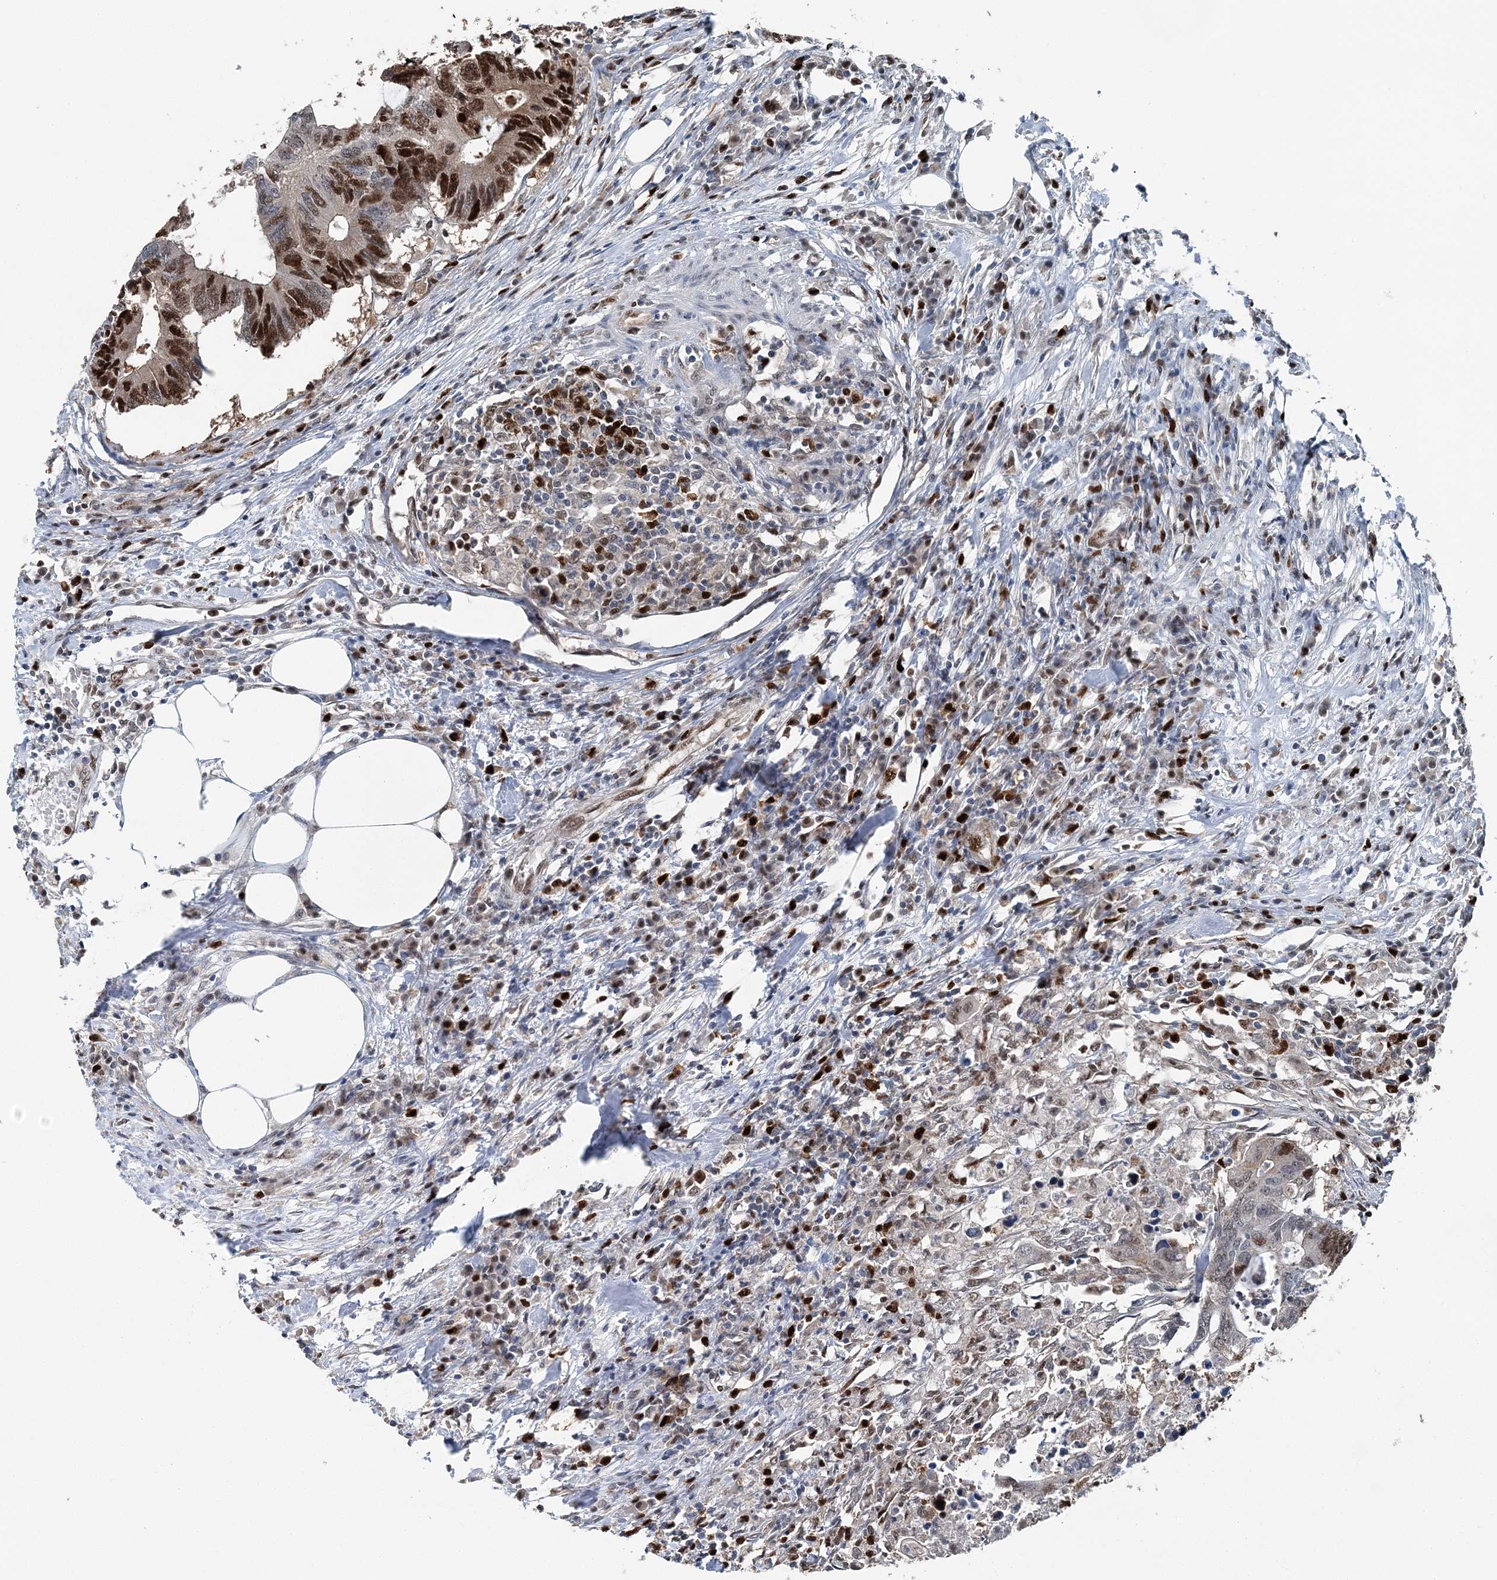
{"staining": {"intensity": "strong", "quantity": ">75%", "location": "nuclear"}, "tissue": "colorectal cancer", "cell_type": "Tumor cells", "image_type": "cancer", "snomed": [{"axis": "morphology", "description": "Adenocarcinoma, NOS"}, {"axis": "topography", "description": "Colon"}], "caption": "IHC of colorectal adenocarcinoma demonstrates high levels of strong nuclear positivity in about >75% of tumor cells. (DAB = brown stain, brightfield microscopy at high magnification).", "gene": "HAT1", "patient": {"sex": "male", "age": 71}}